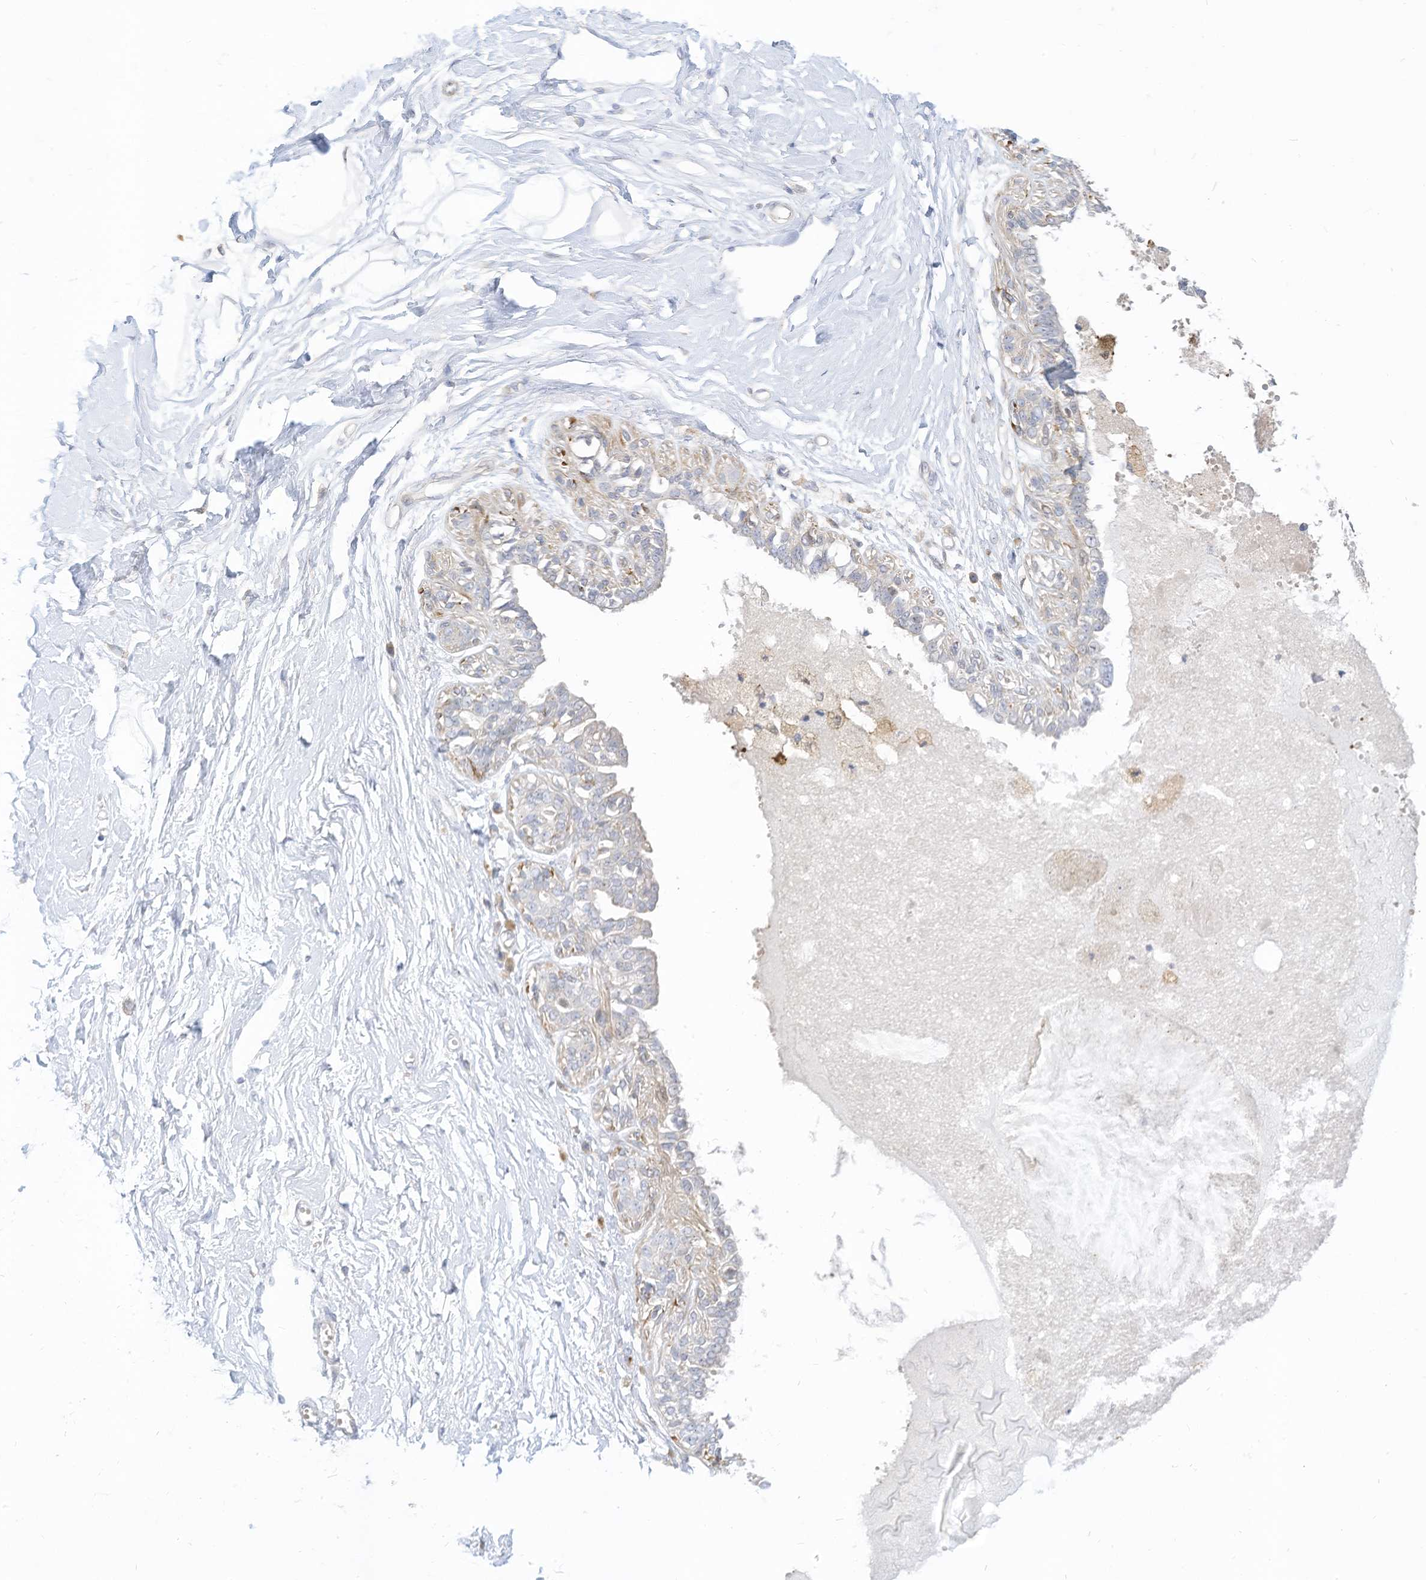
{"staining": {"intensity": "negative", "quantity": "none", "location": "none"}, "tissue": "breast", "cell_type": "Adipocytes", "image_type": "normal", "snomed": [{"axis": "morphology", "description": "Normal tissue, NOS"}, {"axis": "topography", "description": "Breast"}], "caption": "The IHC micrograph has no significant positivity in adipocytes of breast.", "gene": "ATP13A1", "patient": {"sex": "female", "age": 45}}